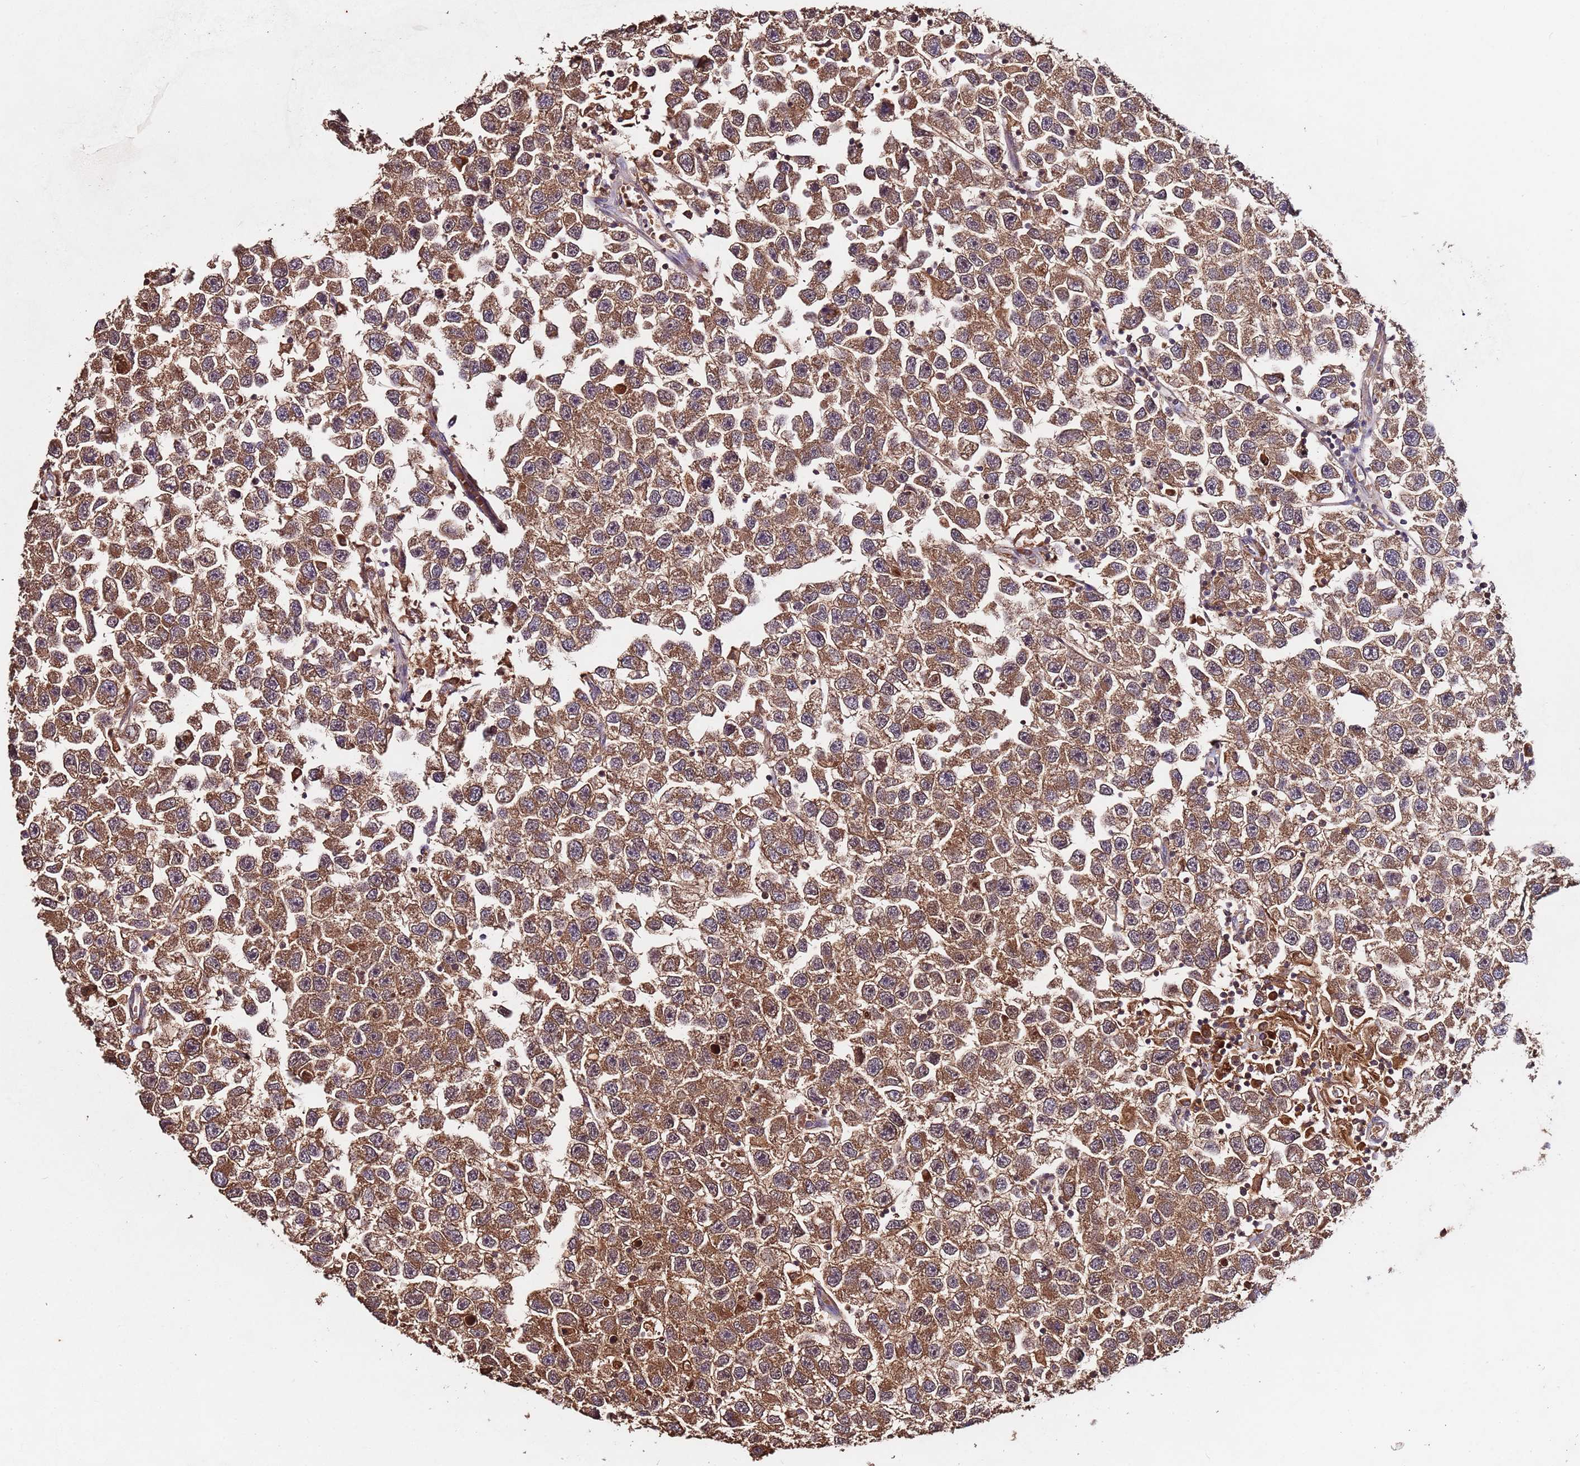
{"staining": {"intensity": "moderate", "quantity": ">75%", "location": "cytoplasmic/membranous"}, "tissue": "testis cancer", "cell_type": "Tumor cells", "image_type": "cancer", "snomed": [{"axis": "morphology", "description": "Seminoma, NOS"}, {"axis": "topography", "description": "Testis"}], "caption": "Moderate cytoplasmic/membranous protein positivity is present in approximately >75% of tumor cells in testis cancer (seminoma).", "gene": "RPS15A", "patient": {"sex": "male", "age": 26}}